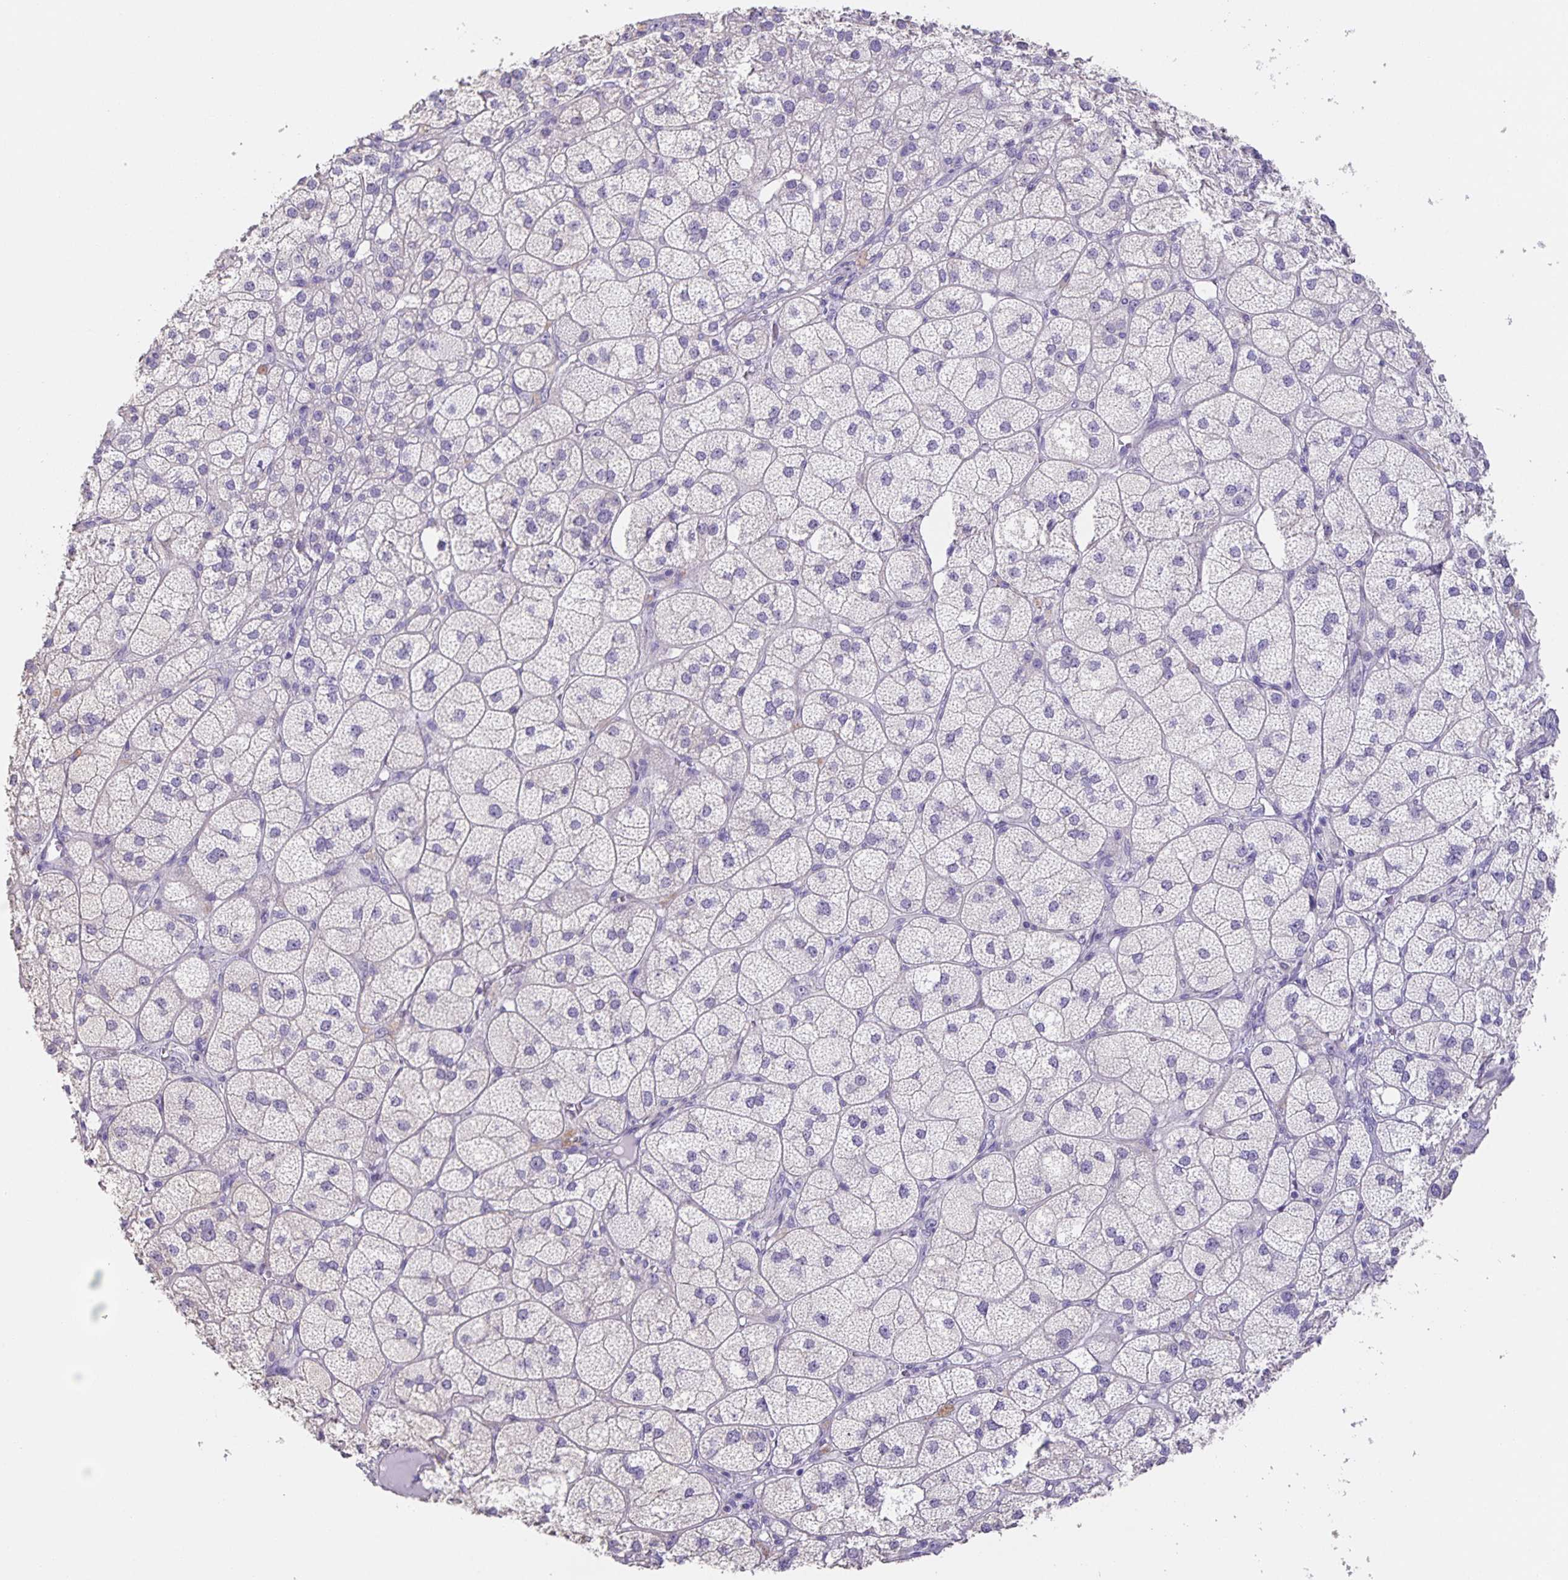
{"staining": {"intensity": "moderate", "quantity": "<25%", "location": "cytoplasmic/membranous"}, "tissue": "adrenal gland", "cell_type": "Glandular cells", "image_type": "normal", "snomed": [{"axis": "morphology", "description": "Normal tissue, NOS"}, {"axis": "topography", "description": "Adrenal gland"}], "caption": "Glandular cells exhibit low levels of moderate cytoplasmic/membranous positivity in about <25% of cells in benign adrenal gland.", "gene": "PRR36", "patient": {"sex": "female", "age": 60}}